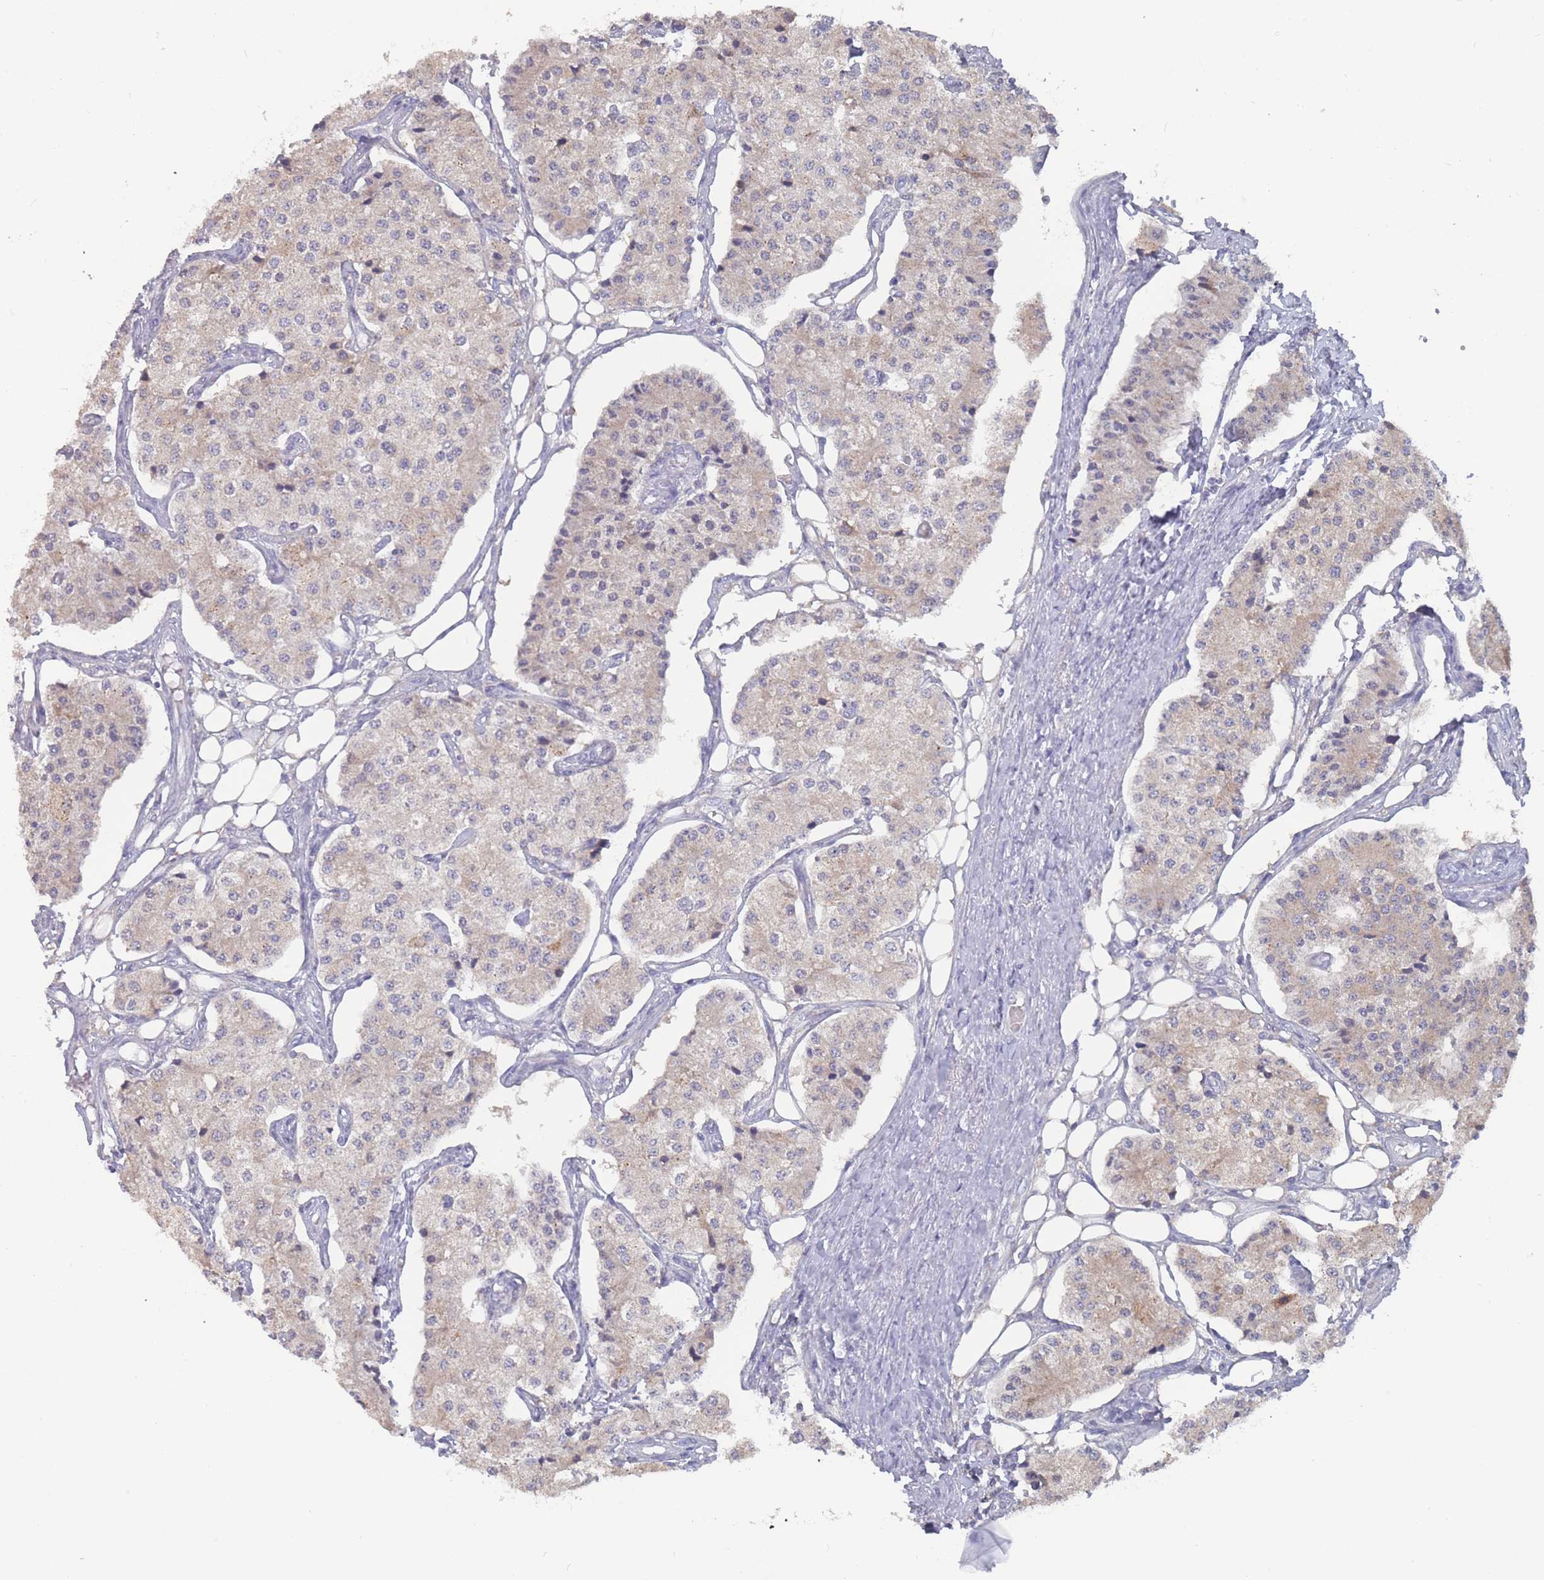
{"staining": {"intensity": "negative", "quantity": "none", "location": "none"}, "tissue": "carcinoid", "cell_type": "Tumor cells", "image_type": "cancer", "snomed": [{"axis": "morphology", "description": "Carcinoid, malignant, NOS"}, {"axis": "topography", "description": "Colon"}], "caption": "High magnification brightfield microscopy of carcinoid (malignant) stained with DAB (3,3'-diaminobenzidine) (brown) and counterstained with hematoxylin (blue): tumor cells show no significant staining.", "gene": "CYP51A1", "patient": {"sex": "female", "age": 52}}